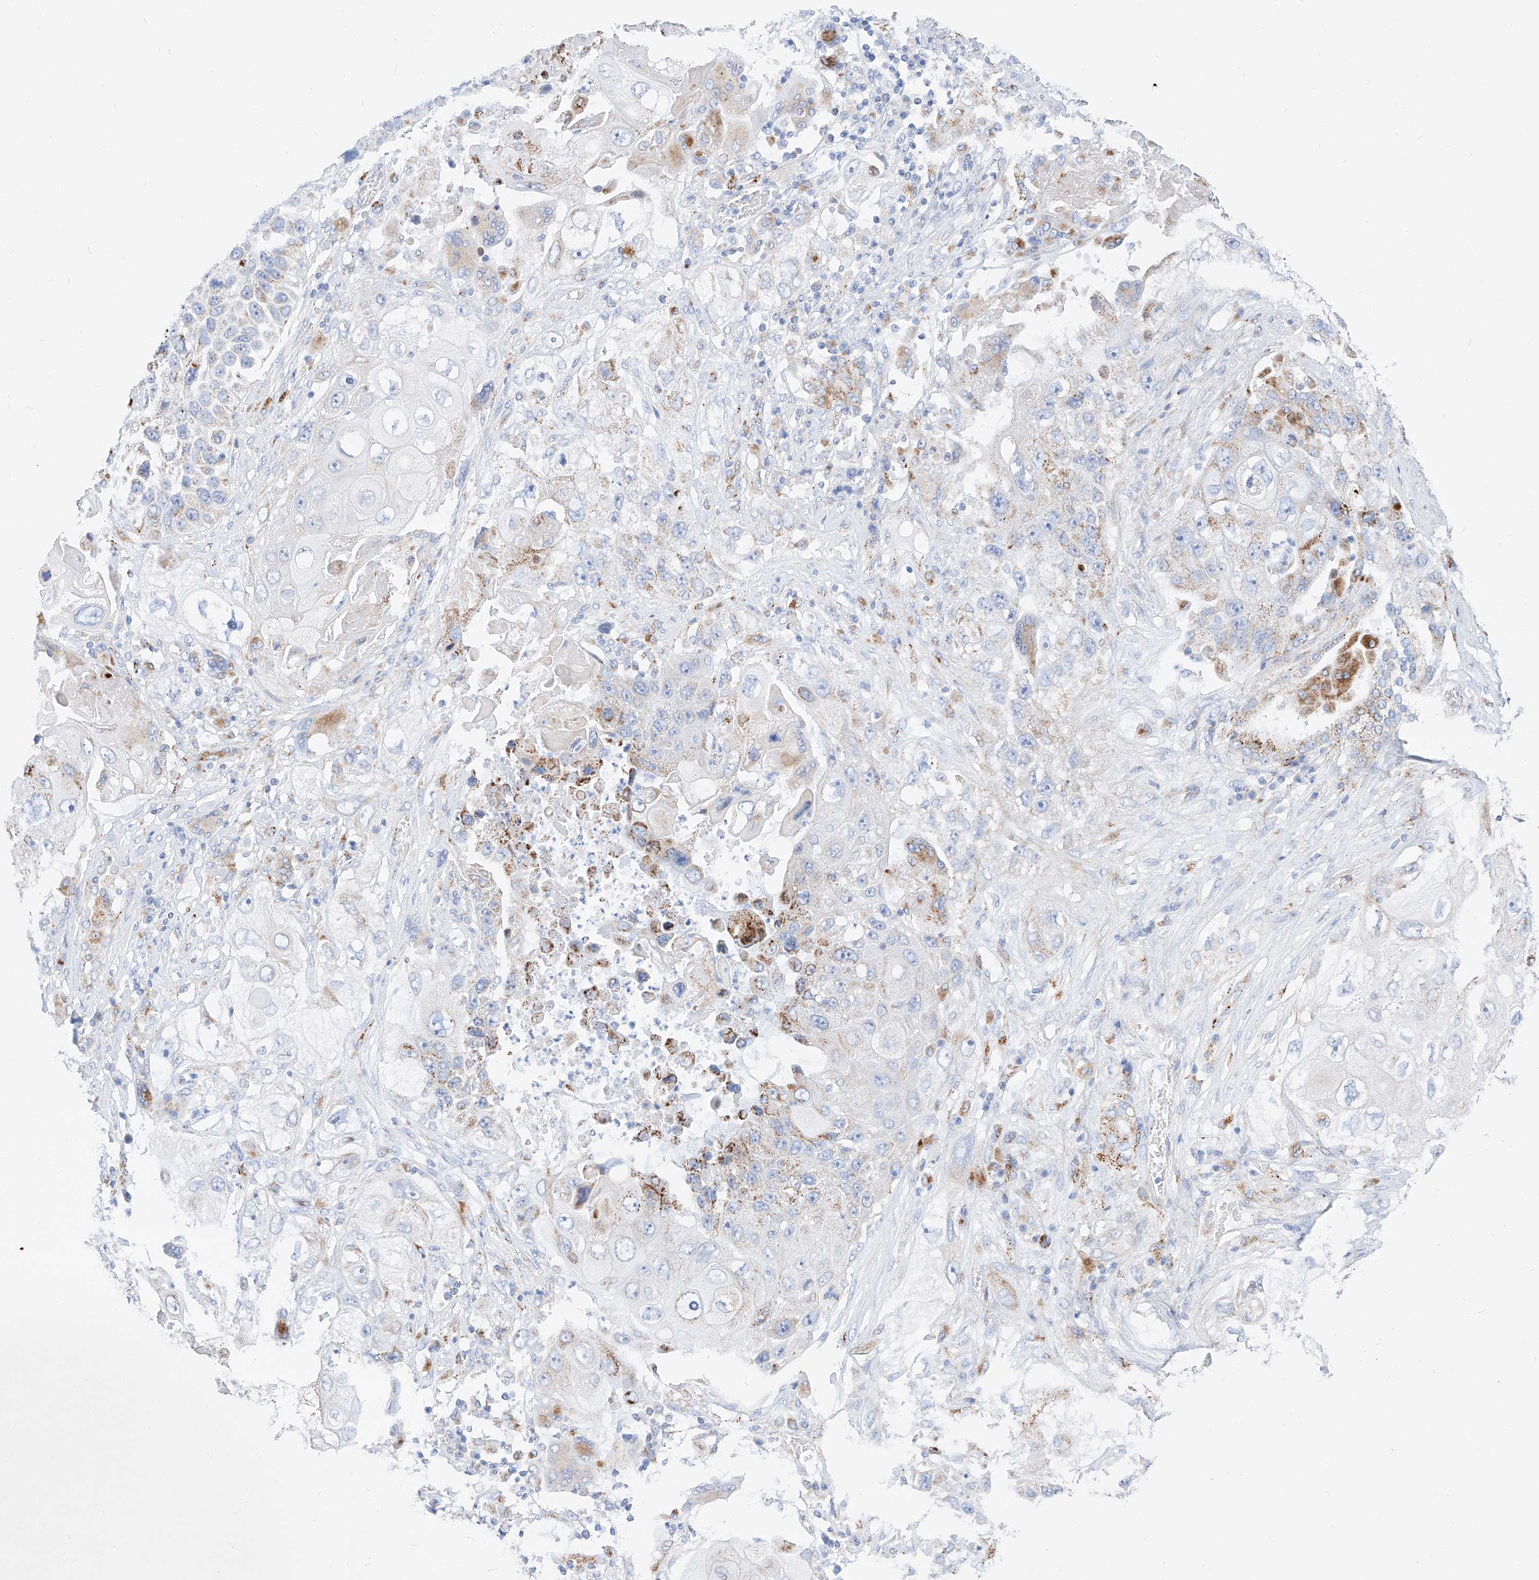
{"staining": {"intensity": "weak", "quantity": "<25%", "location": "cytoplasmic/membranous"}, "tissue": "lung cancer", "cell_type": "Tumor cells", "image_type": "cancer", "snomed": [{"axis": "morphology", "description": "Squamous cell carcinoma, NOS"}, {"axis": "topography", "description": "Lung"}], "caption": "Lung cancer (squamous cell carcinoma) was stained to show a protein in brown. There is no significant staining in tumor cells.", "gene": "C6orf62", "patient": {"sex": "male", "age": 61}}